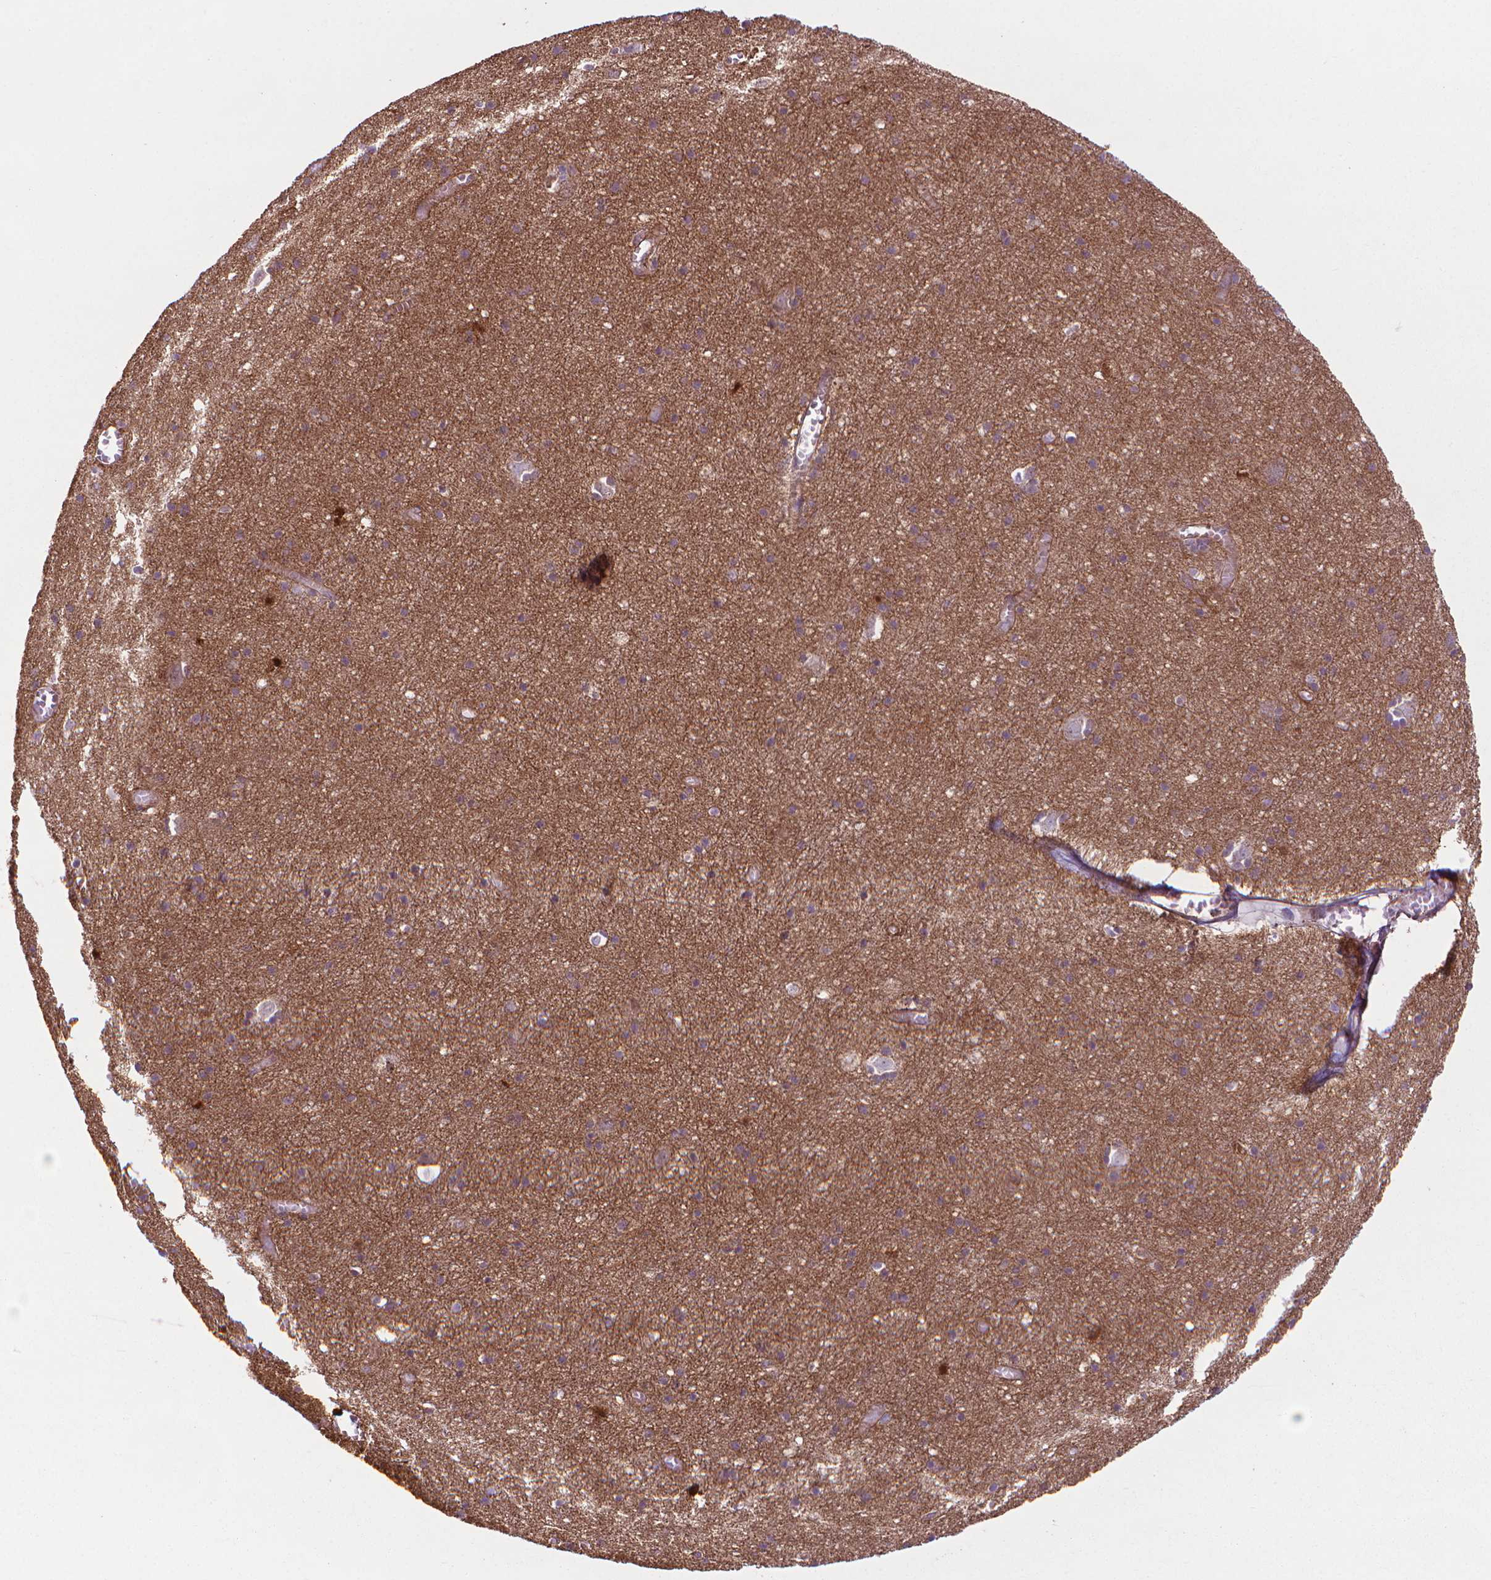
{"staining": {"intensity": "negative", "quantity": "none", "location": "none"}, "tissue": "cerebral cortex", "cell_type": "Endothelial cells", "image_type": "normal", "snomed": [{"axis": "morphology", "description": "Normal tissue, NOS"}, {"axis": "topography", "description": "Cerebral cortex"}], "caption": "High power microscopy photomicrograph of an immunohistochemistry micrograph of benign cerebral cortex, revealing no significant positivity in endothelial cells.", "gene": "TENT5A", "patient": {"sex": "male", "age": 70}}